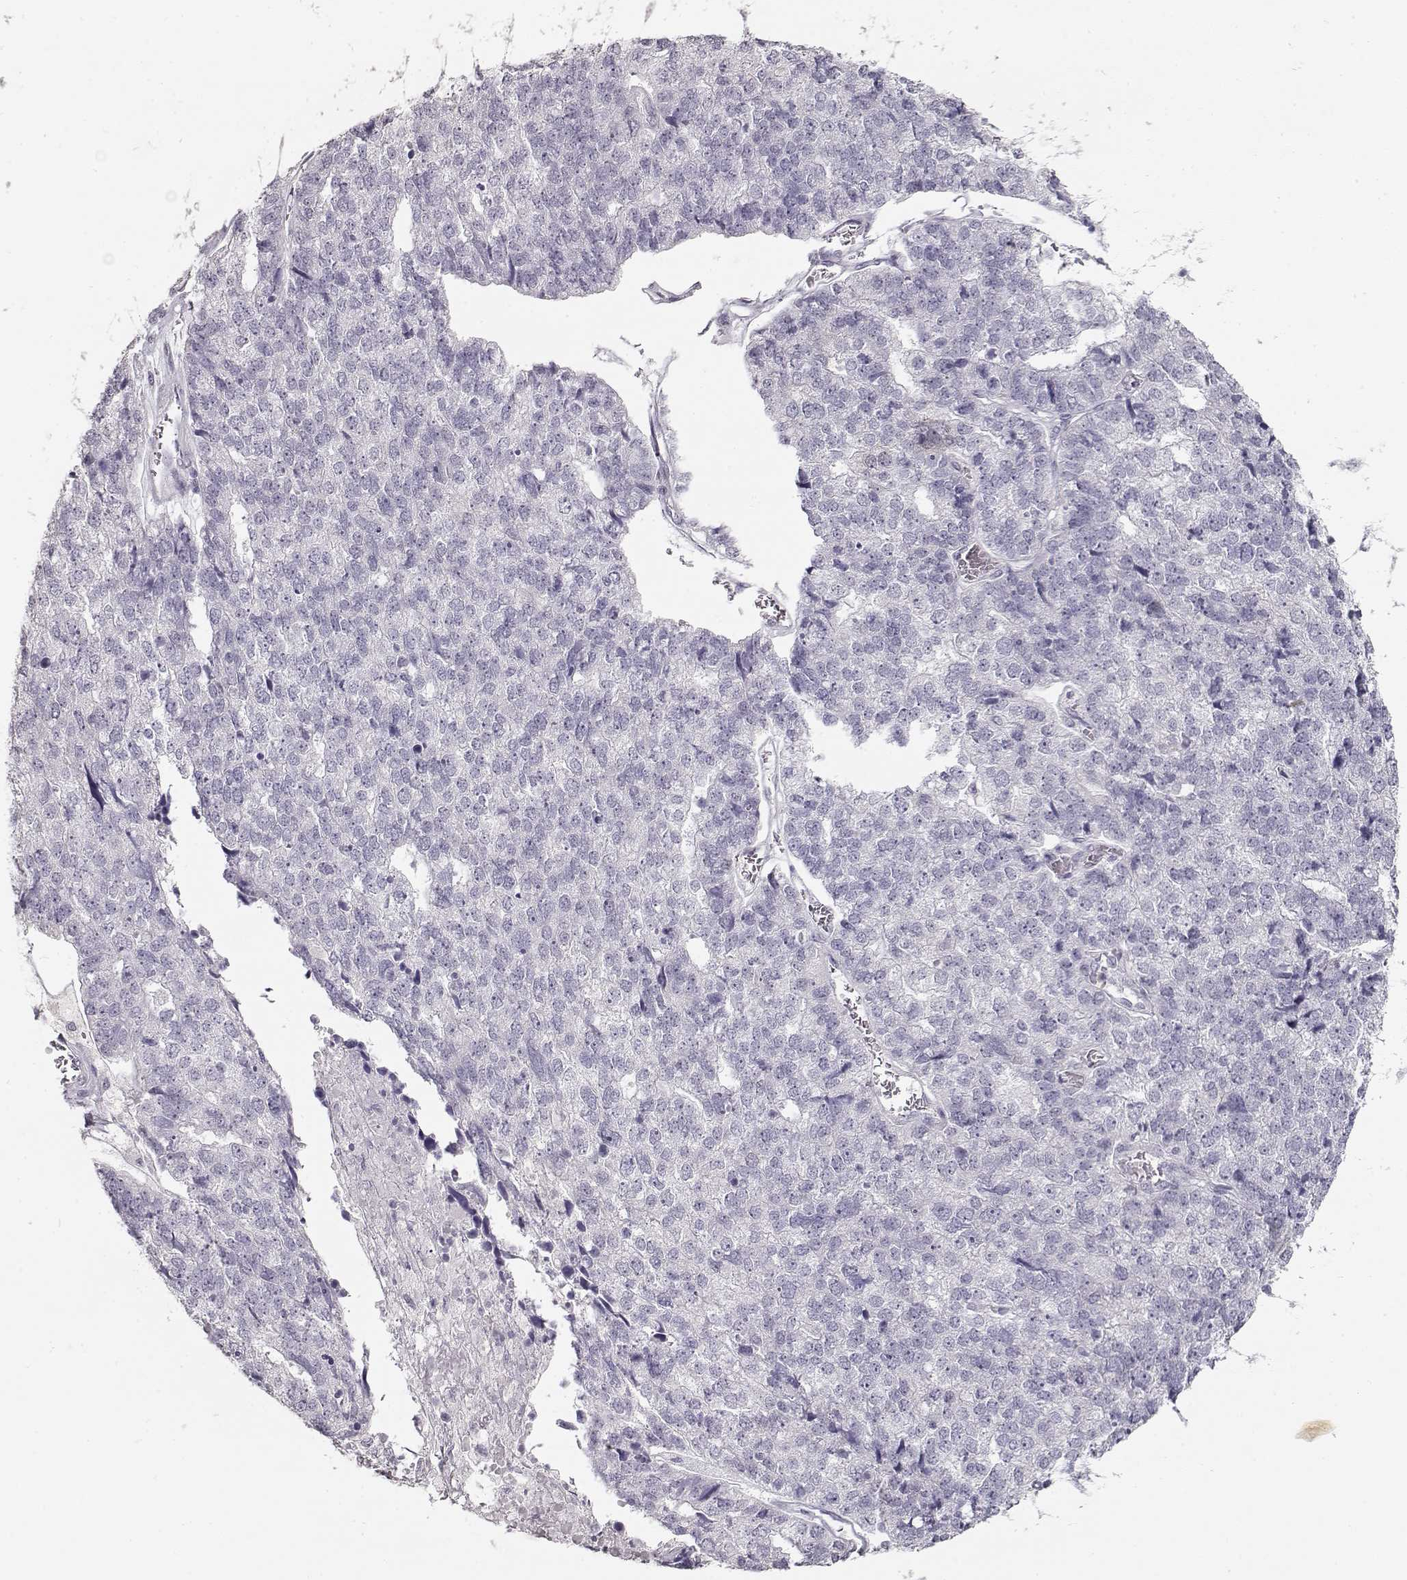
{"staining": {"intensity": "negative", "quantity": "none", "location": "none"}, "tissue": "stomach cancer", "cell_type": "Tumor cells", "image_type": "cancer", "snomed": [{"axis": "morphology", "description": "Adenocarcinoma, NOS"}, {"axis": "topography", "description": "Stomach"}], "caption": "This histopathology image is of stomach cancer stained with immunohistochemistry (IHC) to label a protein in brown with the nuclei are counter-stained blue. There is no staining in tumor cells.", "gene": "S100B", "patient": {"sex": "male", "age": 69}}